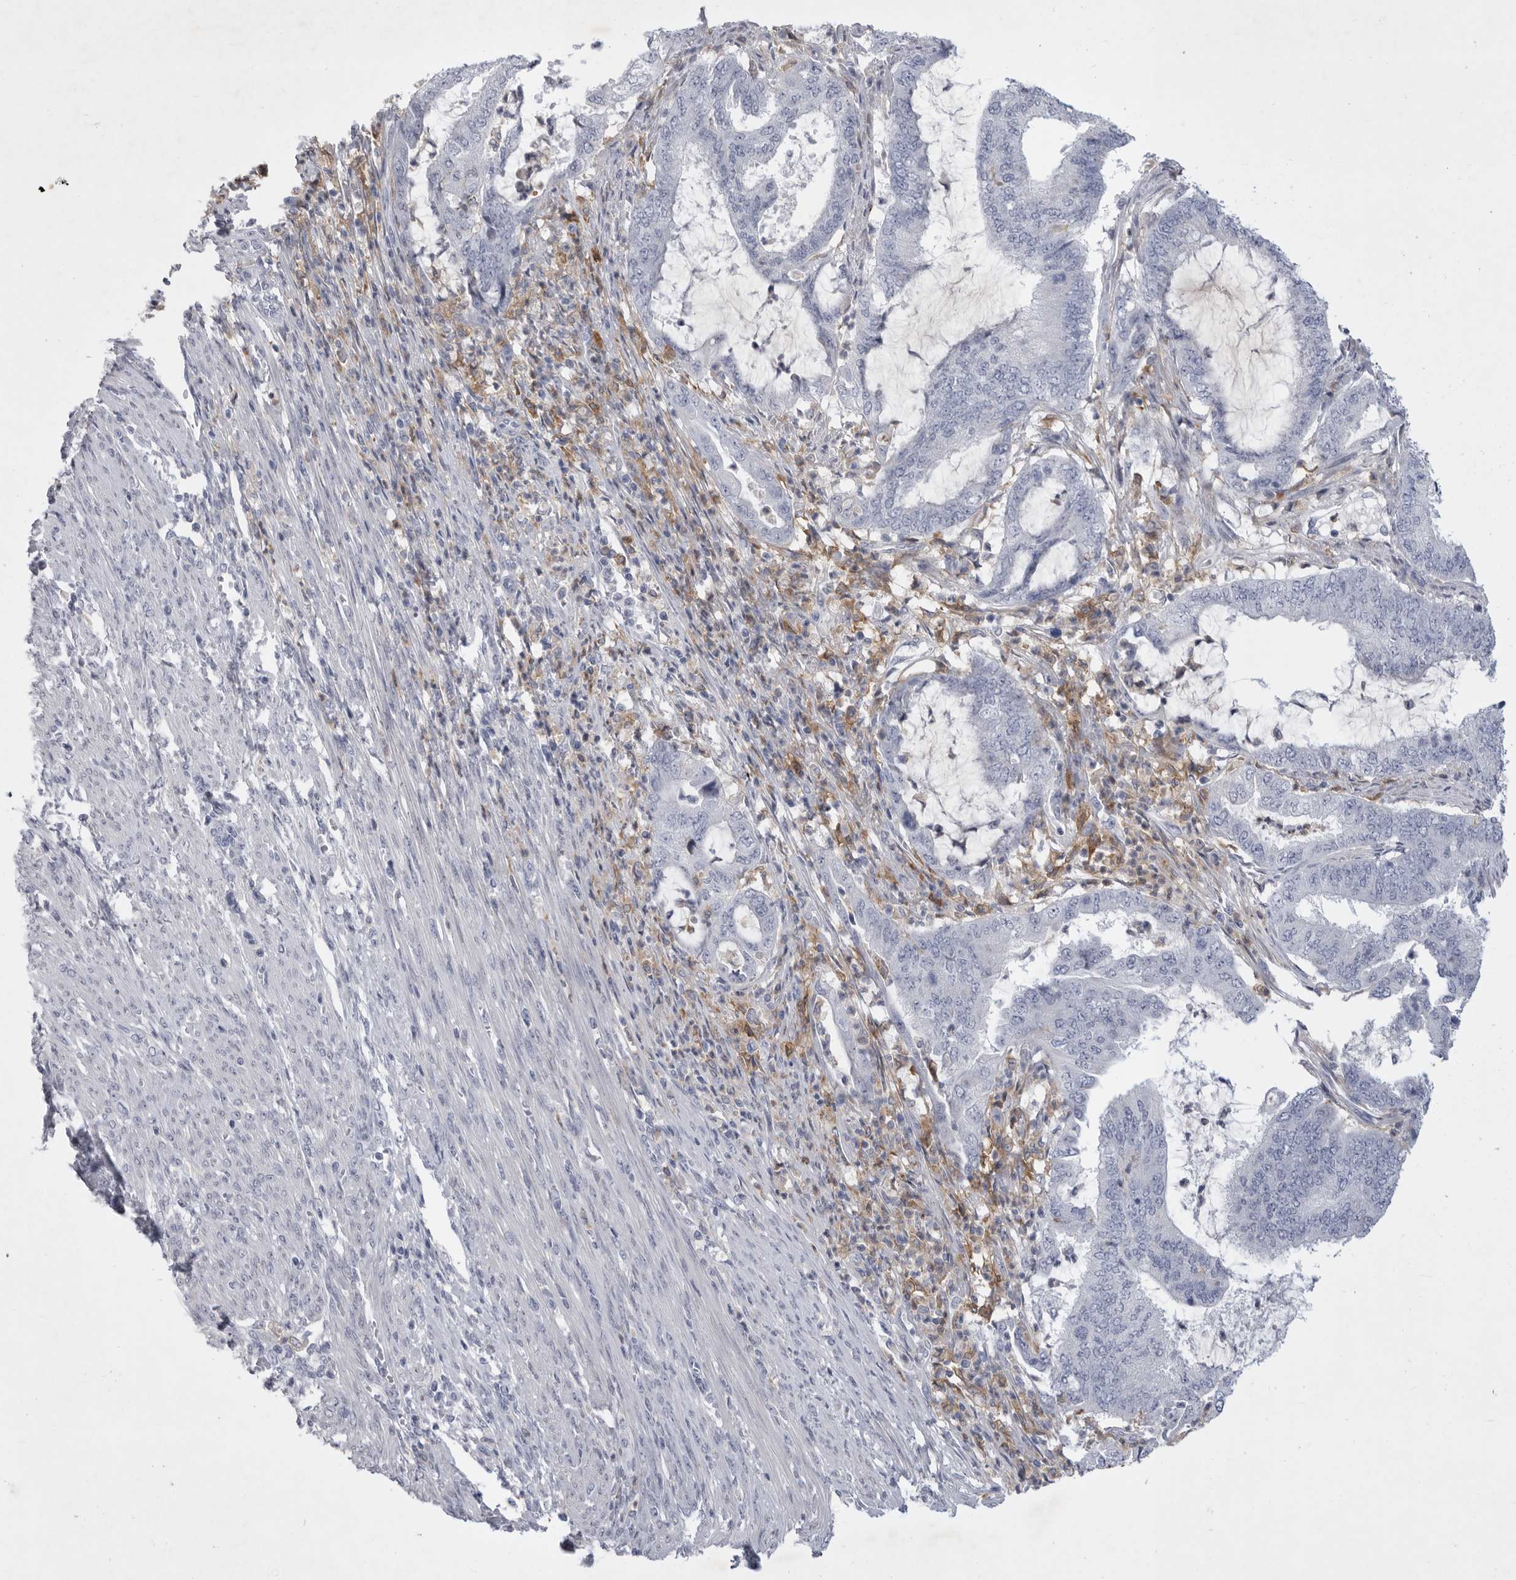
{"staining": {"intensity": "negative", "quantity": "none", "location": "none"}, "tissue": "endometrial cancer", "cell_type": "Tumor cells", "image_type": "cancer", "snomed": [{"axis": "morphology", "description": "Adenocarcinoma, NOS"}, {"axis": "topography", "description": "Endometrium"}], "caption": "The micrograph demonstrates no significant staining in tumor cells of adenocarcinoma (endometrial). (DAB immunohistochemistry (IHC), high magnification).", "gene": "SIGLEC10", "patient": {"sex": "female", "age": 51}}